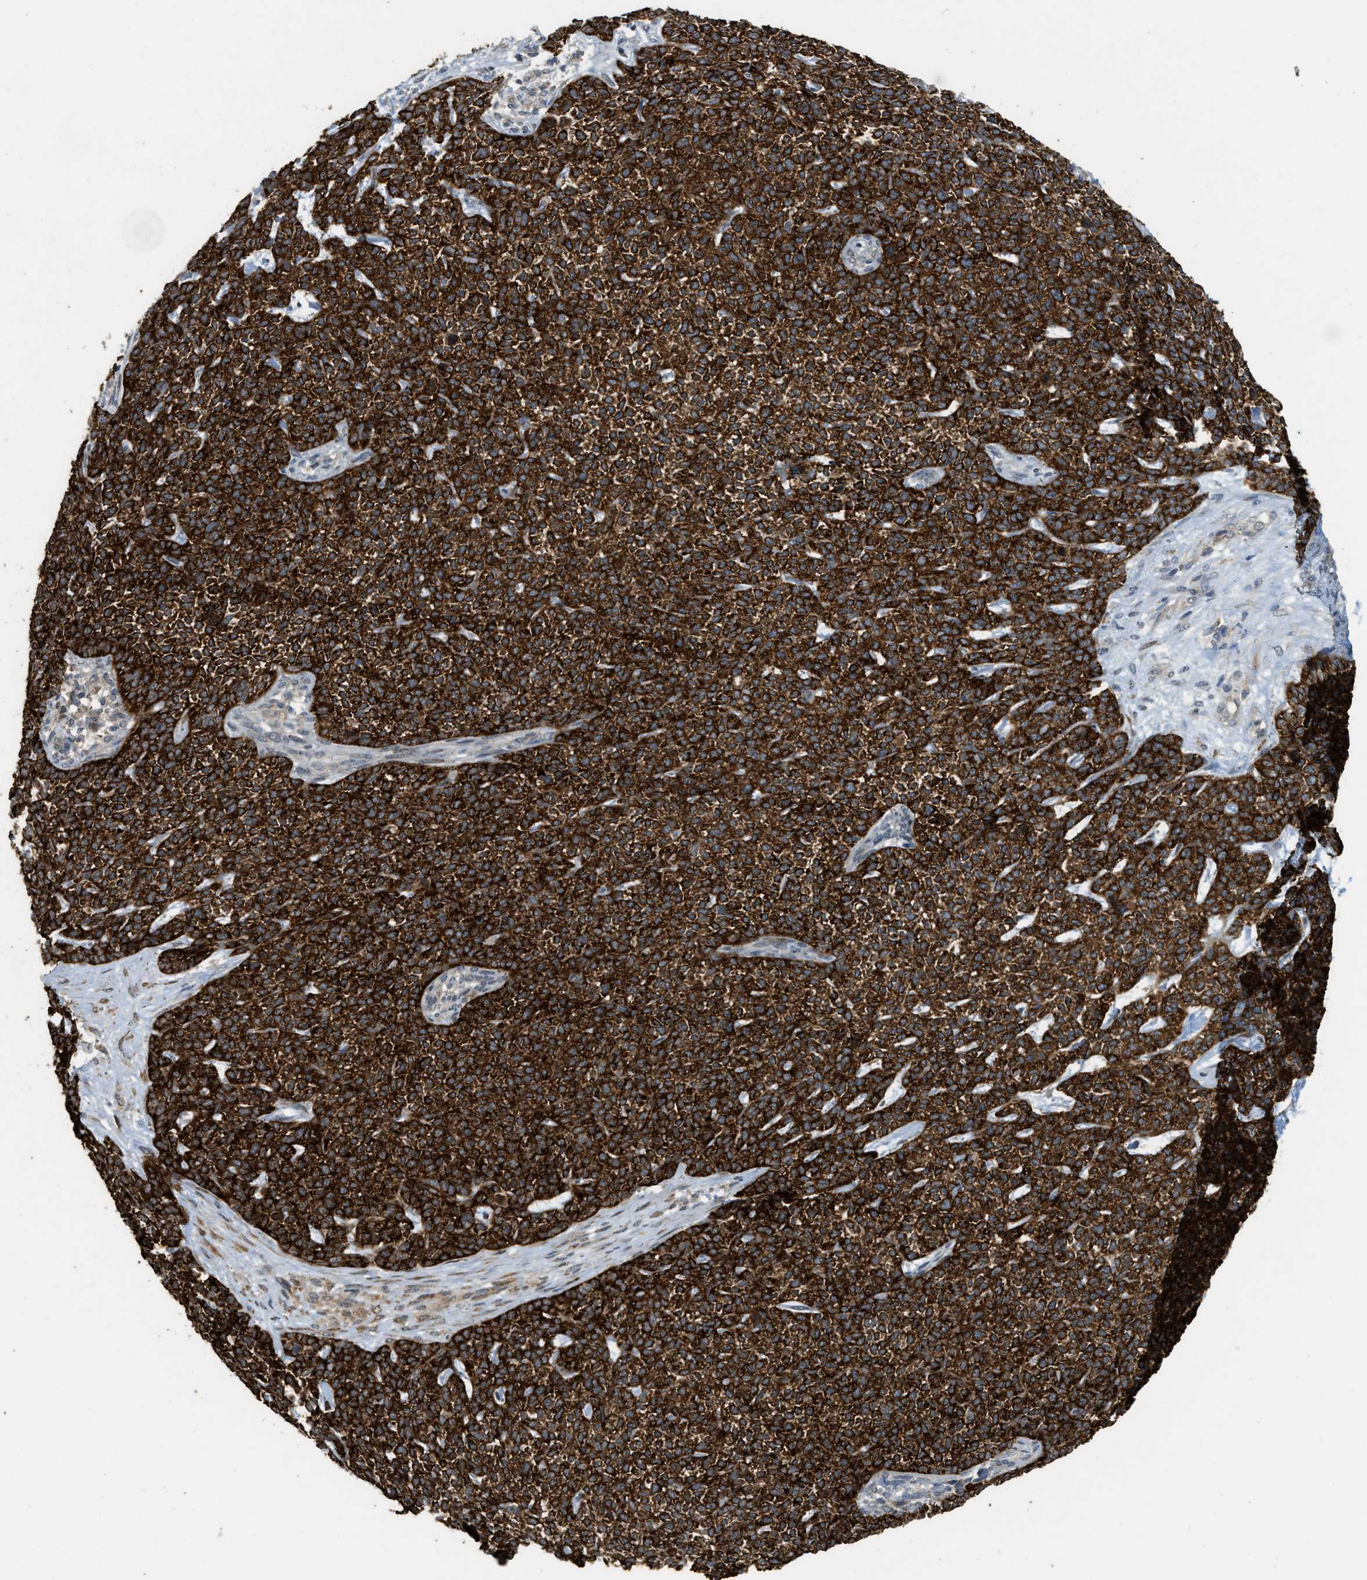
{"staining": {"intensity": "strong", "quantity": ">75%", "location": "cytoplasmic/membranous"}, "tissue": "skin cancer", "cell_type": "Tumor cells", "image_type": "cancer", "snomed": [{"axis": "morphology", "description": "Basal cell carcinoma"}, {"axis": "topography", "description": "Skin"}], "caption": "Protein staining exhibits strong cytoplasmic/membranous positivity in about >75% of tumor cells in skin cancer (basal cell carcinoma).", "gene": "IGF2BP2", "patient": {"sex": "female", "age": 84}}